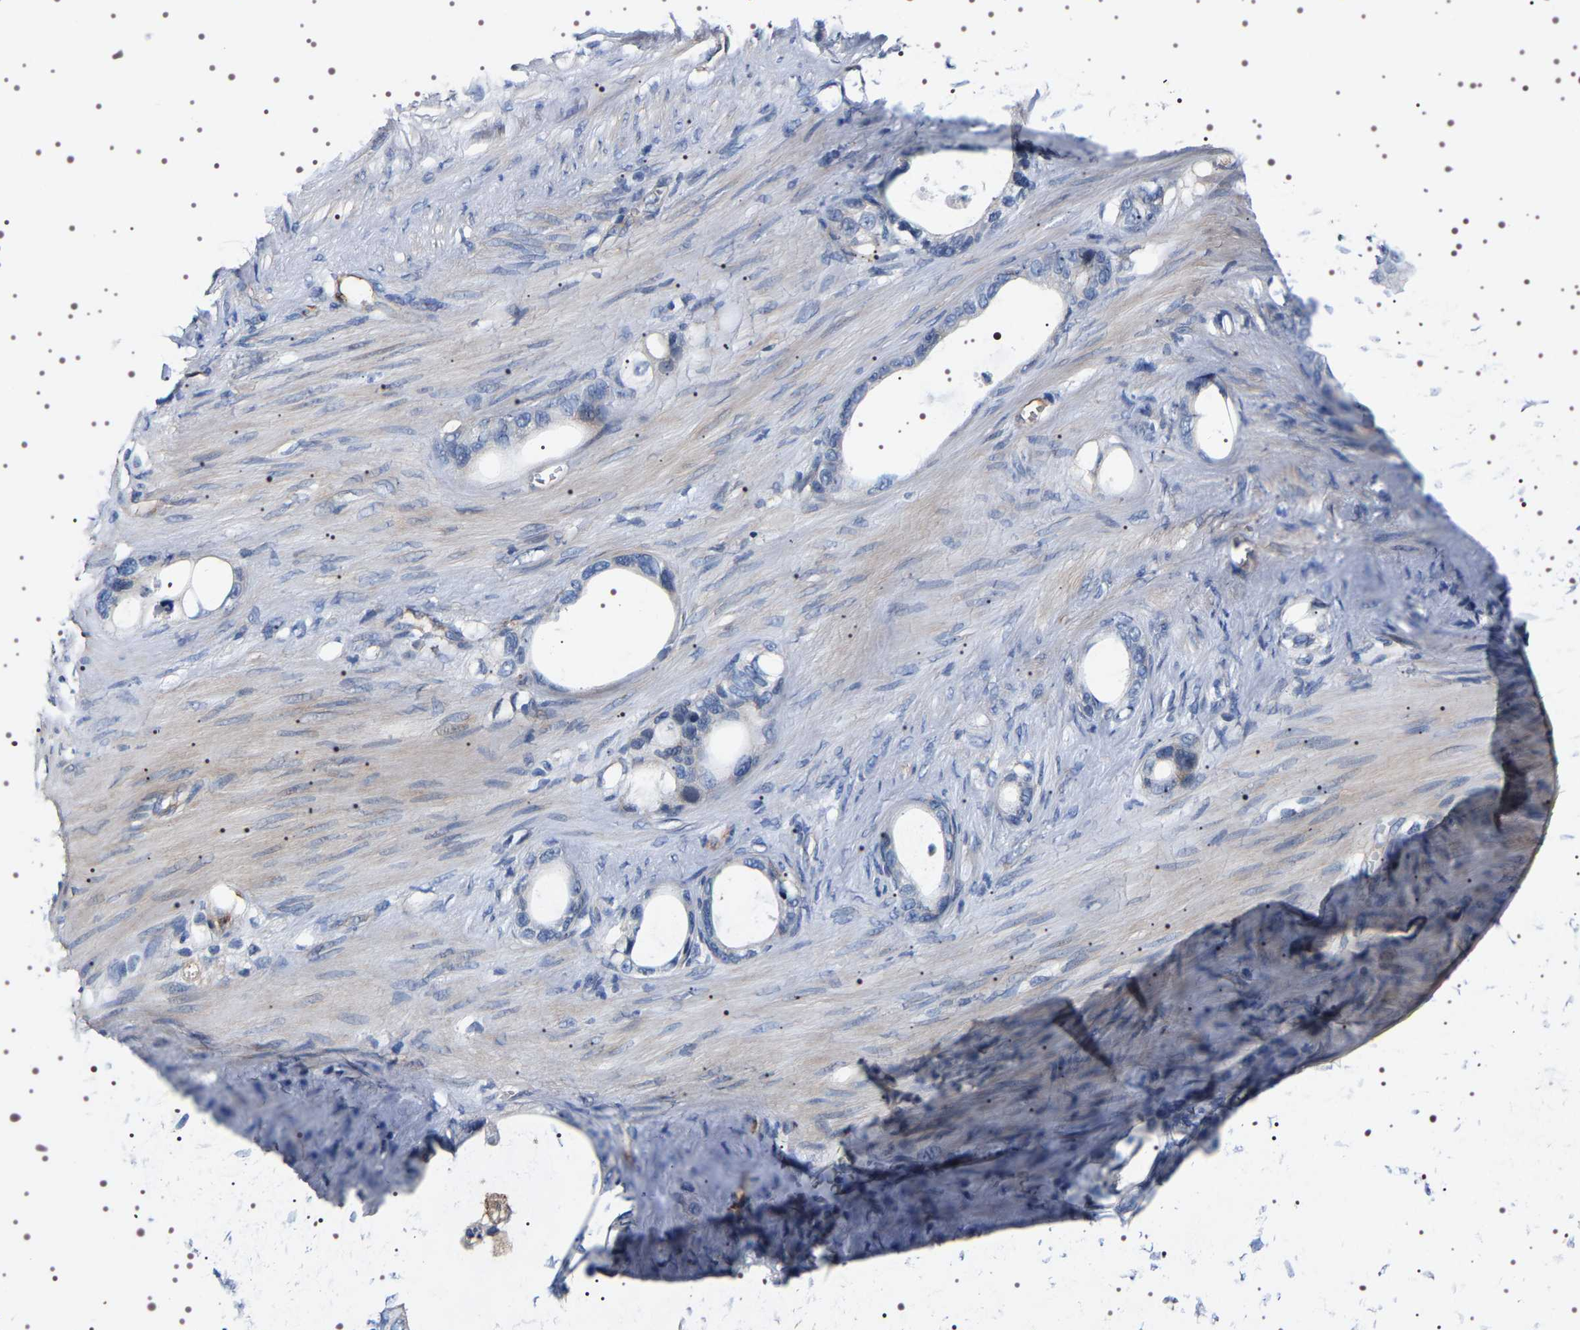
{"staining": {"intensity": "negative", "quantity": "none", "location": "none"}, "tissue": "stomach cancer", "cell_type": "Tumor cells", "image_type": "cancer", "snomed": [{"axis": "morphology", "description": "Adenocarcinoma, NOS"}, {"axis": "topography", "description": "Stomach"}], "caption": "Protein analysis of stomach cancer (adenocarcinoma) demonstrates no significant expression in tumor cells.", "gene": "ALPL", "patient": {"sex": "female", "age": 75}}